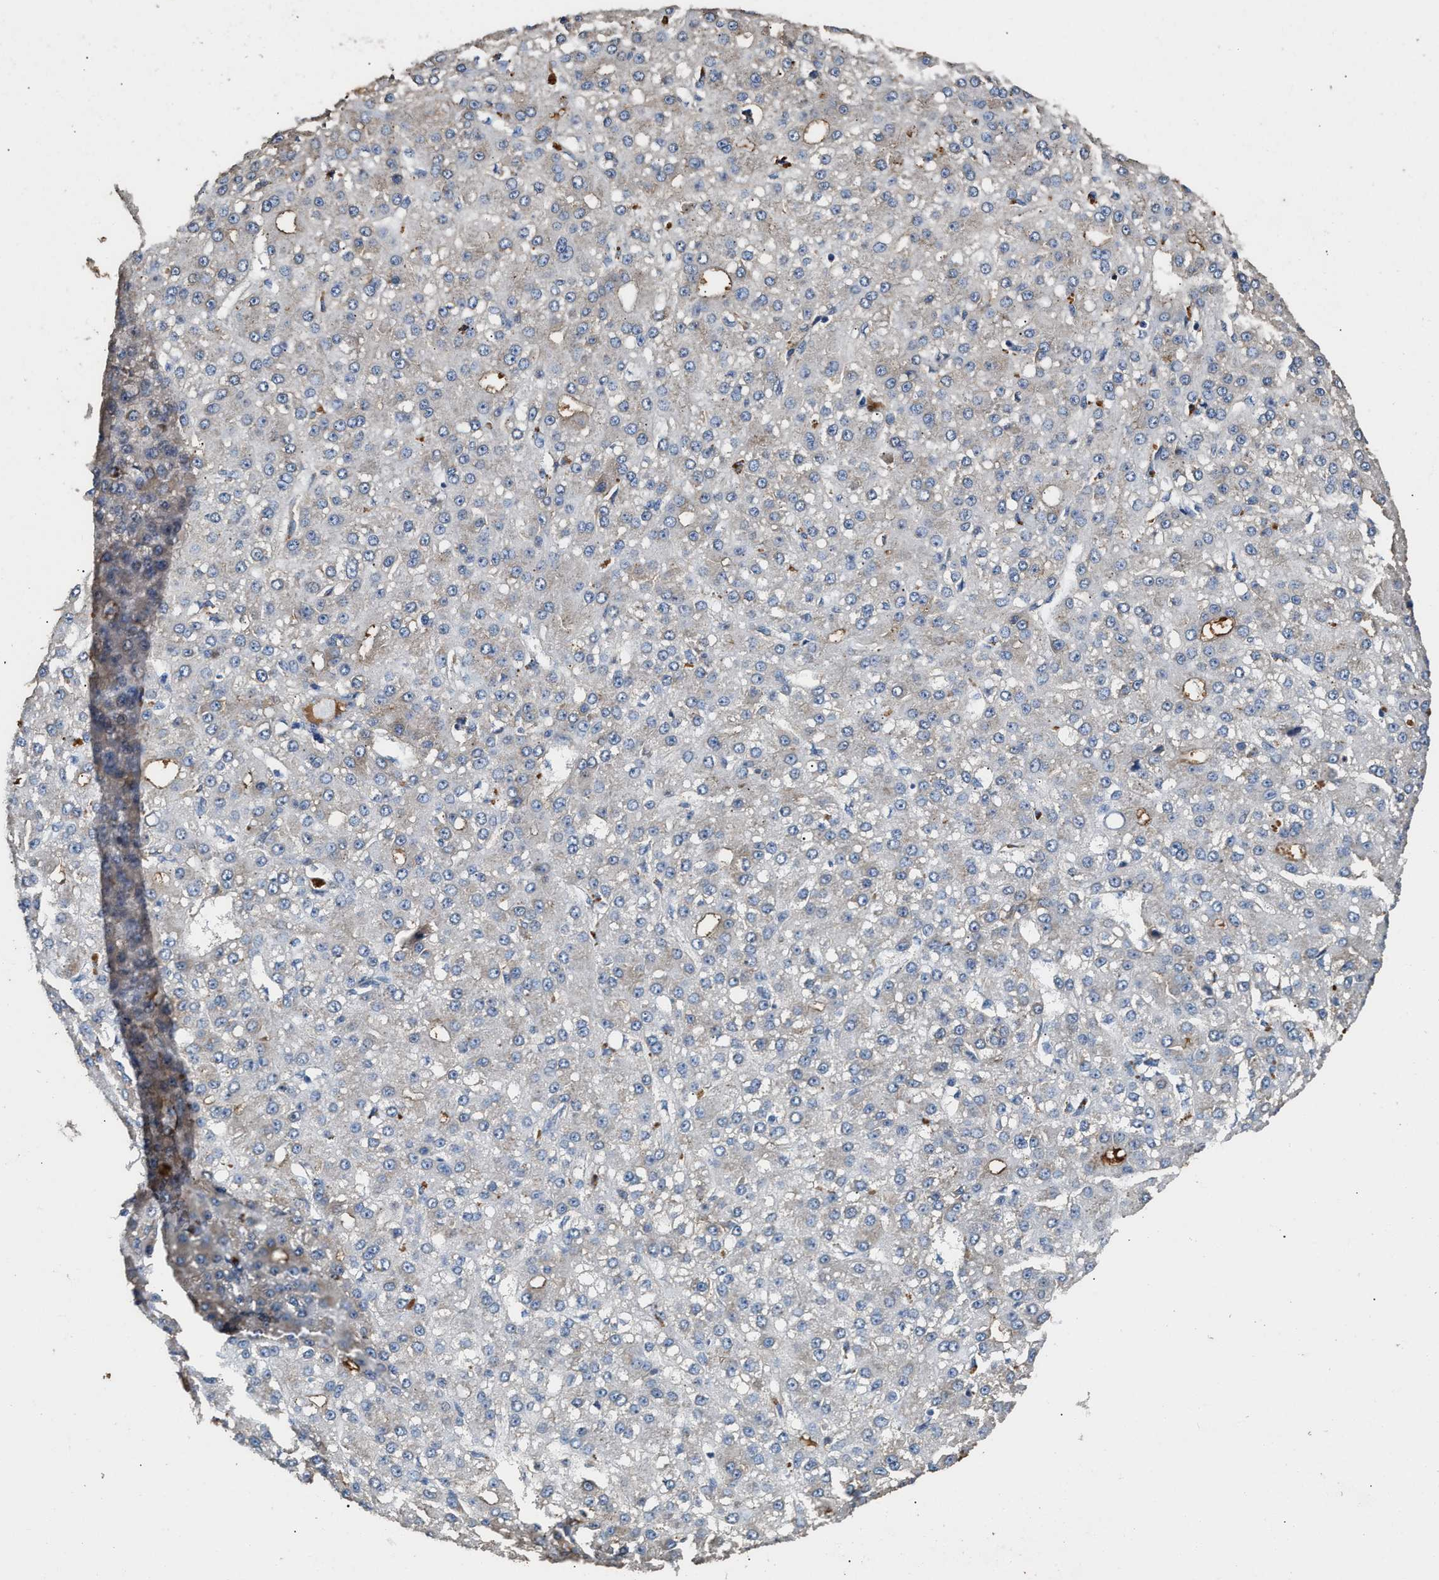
{"staining": {"intensity": "negative", "quantity": "none", "location": "none"}, "tissue": "liver cancer", "cell_type": "Tumor cells", "image_type": "cancer", "snomed": [{"axis": "morphology", "description": "Carcinoma, Hepatocellular, NOS"}, {"axis": "topography", "description": "Liver"}], "caption": "A high-resolution histopathology image shows immunohistochemistry staining of liver hepatocellular carcinoma, which reveals no significant expression in tumor cells. (DAB immunohistochemistry (IHC) visualized using brightfield microscopy, high magnification).", "gene": "C3", "patient": {"sex": "male", "age": 67}}